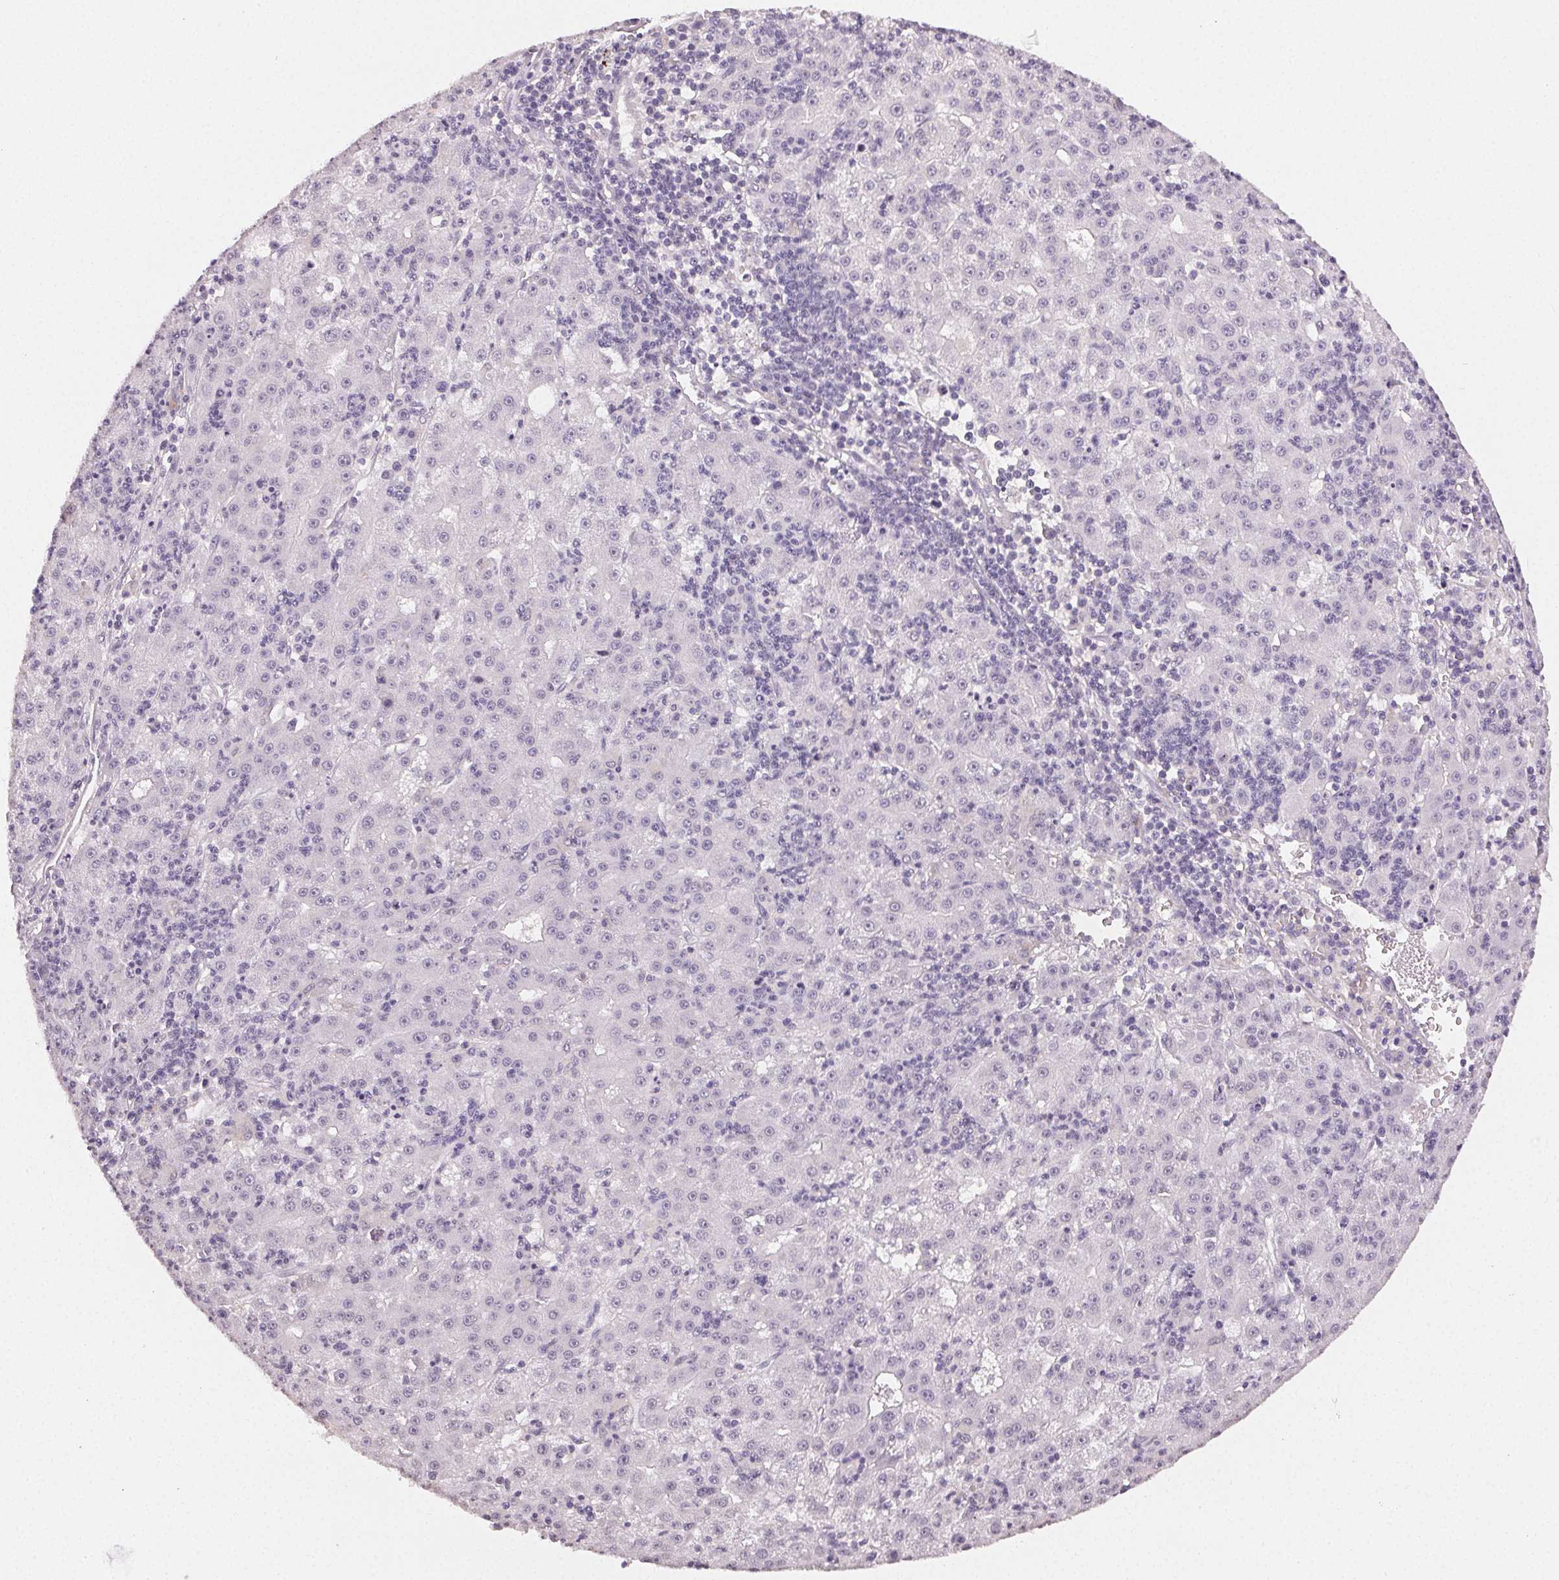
{"staining": {"intensity": "negative", "quantity": "none", "location": "none"}, "tissue": "liver cancer", "cell_type": "Tumor cells", "image_type": "cancer", "snomed": [{"axis": "morphology", "description": "Carcinoma, Hepatocellular, NOS"}, {"axis": "topography", "description": "Liver"}], "caption": "A photomicrograph of hepatocellular carcinoma (liver) stained for a protein demonstrates no brown staining in tumor cells.", "gene": "TMEM174", "patient": {"sex": "male", "age": 76}}